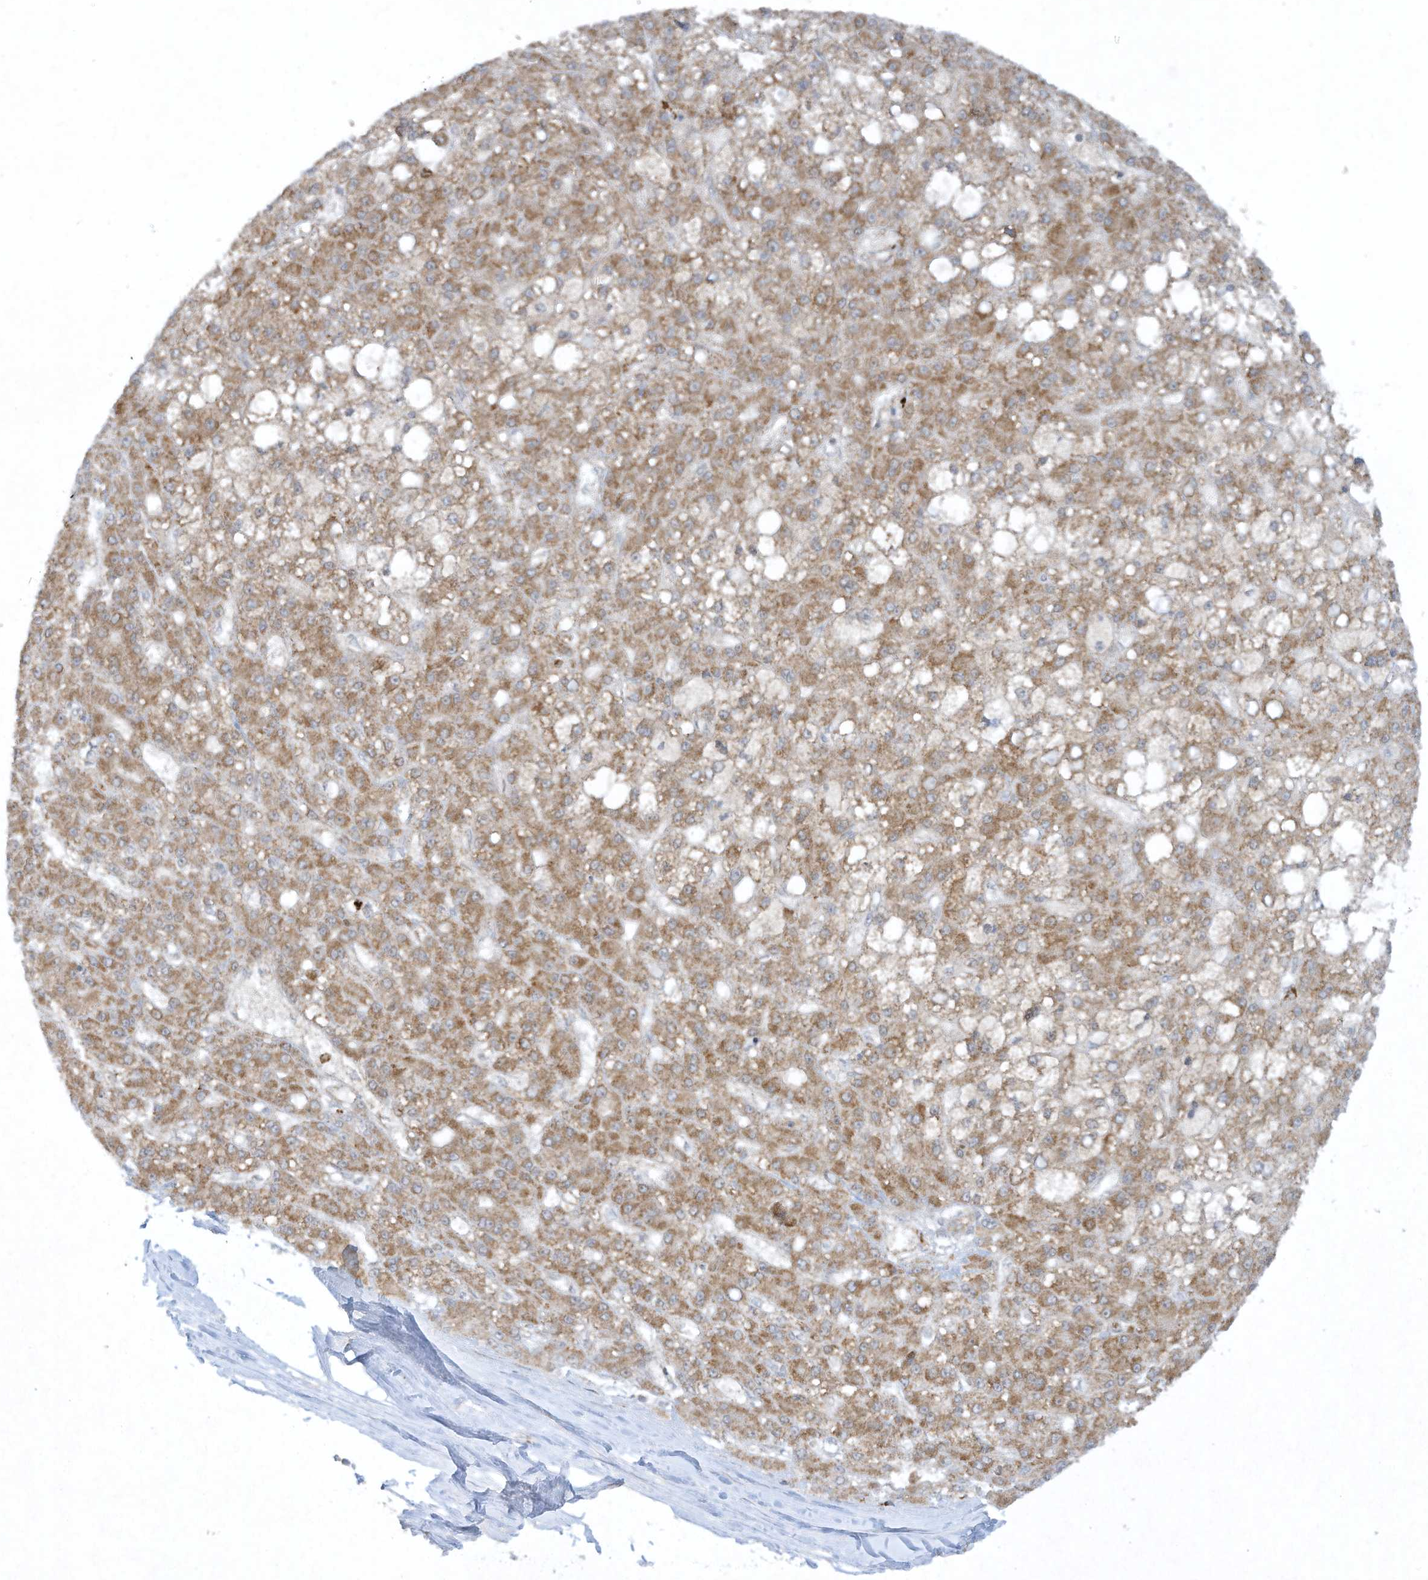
{"staining": {"intensity": "moderate", "quantity": ">75%", "location": "cytoplasmic/membranous"}, "tissue": "liver cancer", "cell_type": "Tumor cells", "image_type": "cancer", "snomed": [{"axis": "morphology", "description": "Carcinoma, Hepatocellular, NOS"}, {"axis": "topography", "description": "Liver"}], "caption": "Immunohistochemical staining of human liver hepatocellular carcinoma shows medium levels of moderate cytoplasmic/membranous positivity in about >75% of tumor cells.", "gene": "CHRNA4", "patient": {"sex": "male", "age": 67}}